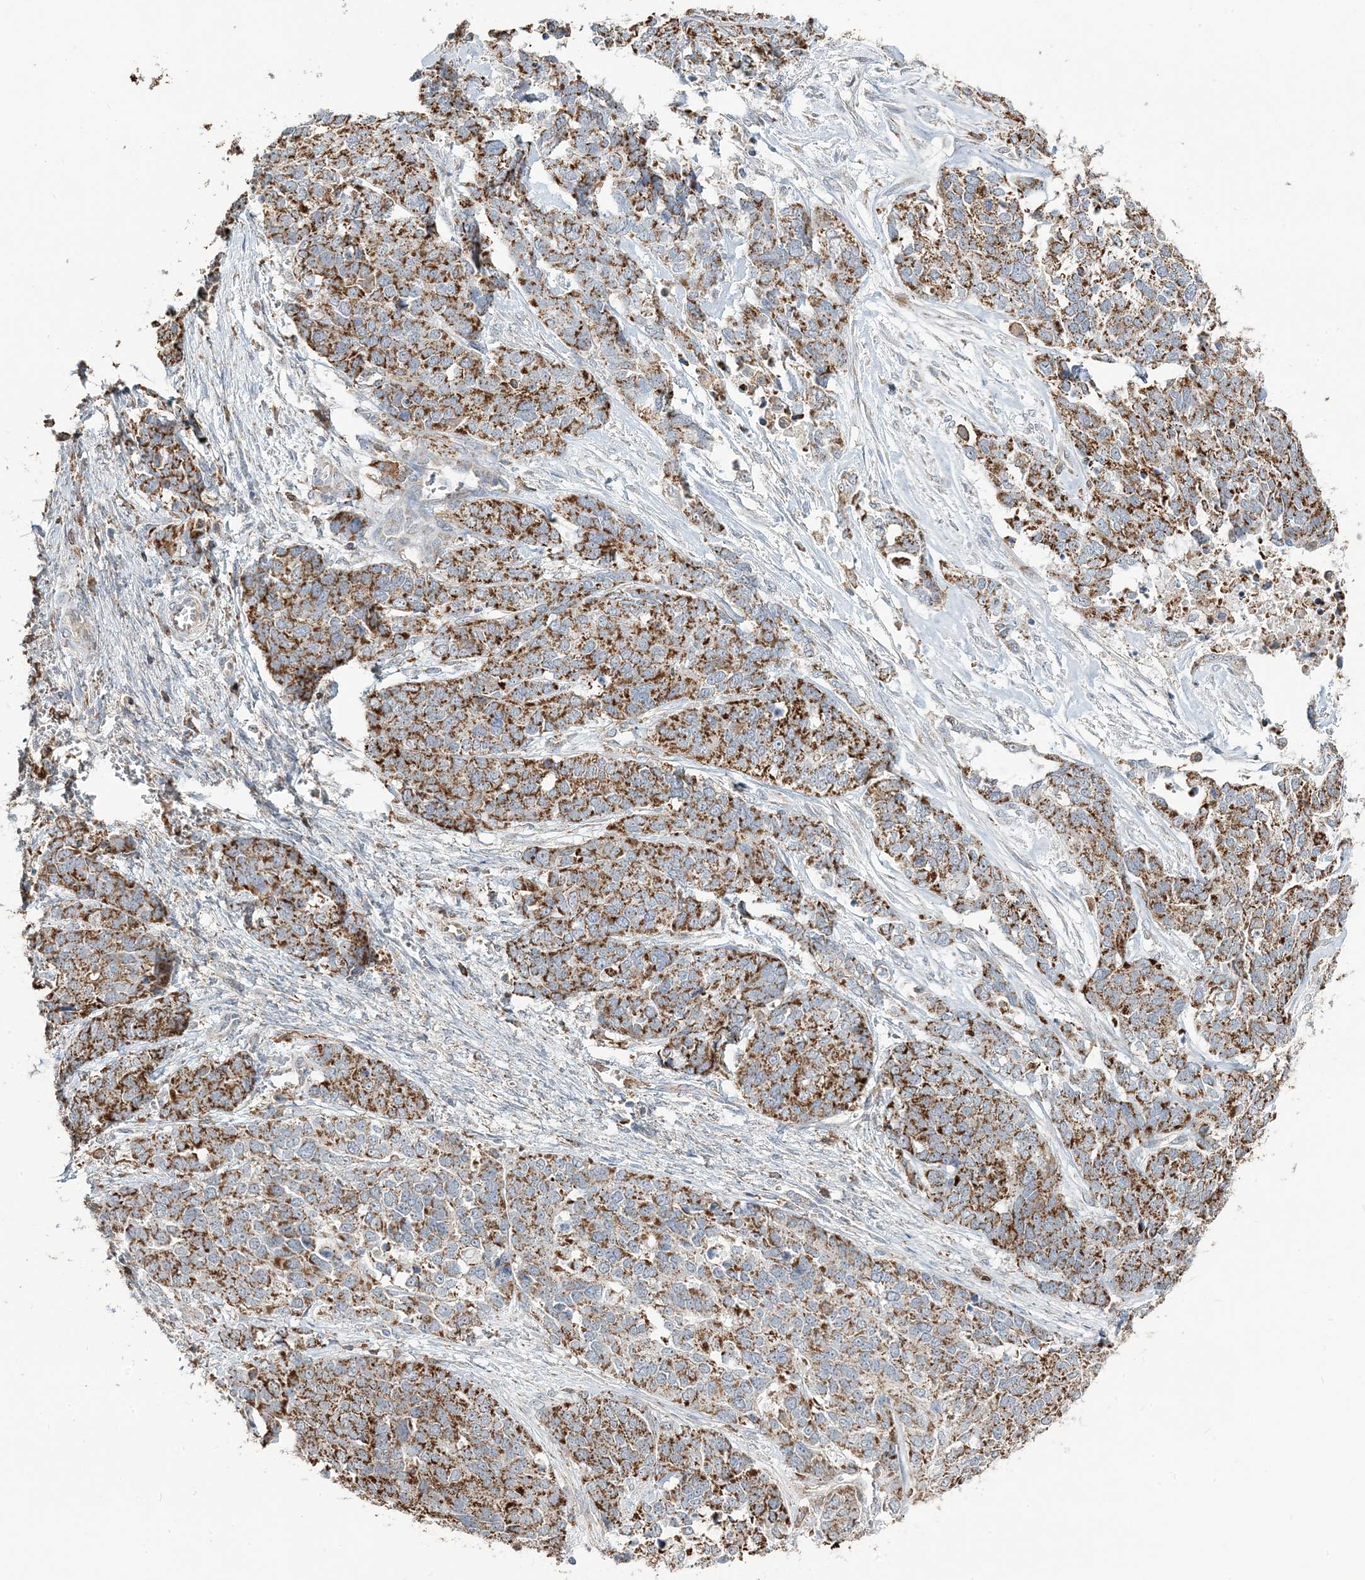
{"staining": {"intensity": "strong", "quantity": ">75%", "location": "cytoplasmic/membranous"}, "tissue": "ovarian cancer", "cell_type": "Tumor cells", "image_type": "cancer", "snomed": [{"axis": "morphology", "description": "Cystadenocarcinoma, serous, NOS"}, {"axis": "topography", "description": "Ovary"}], "caption": "Ovarian cancer (serous cystadenocarcinoma) stained with immunohistochemistry reveals strong cytoplasmic/membranous positivity in about >75% of tumor cells. (brown staining indicates protein expression, while blue staining denotes nuclei).", "gene": "TMLHE", "patient": {"sex": "female", "age": 44}}